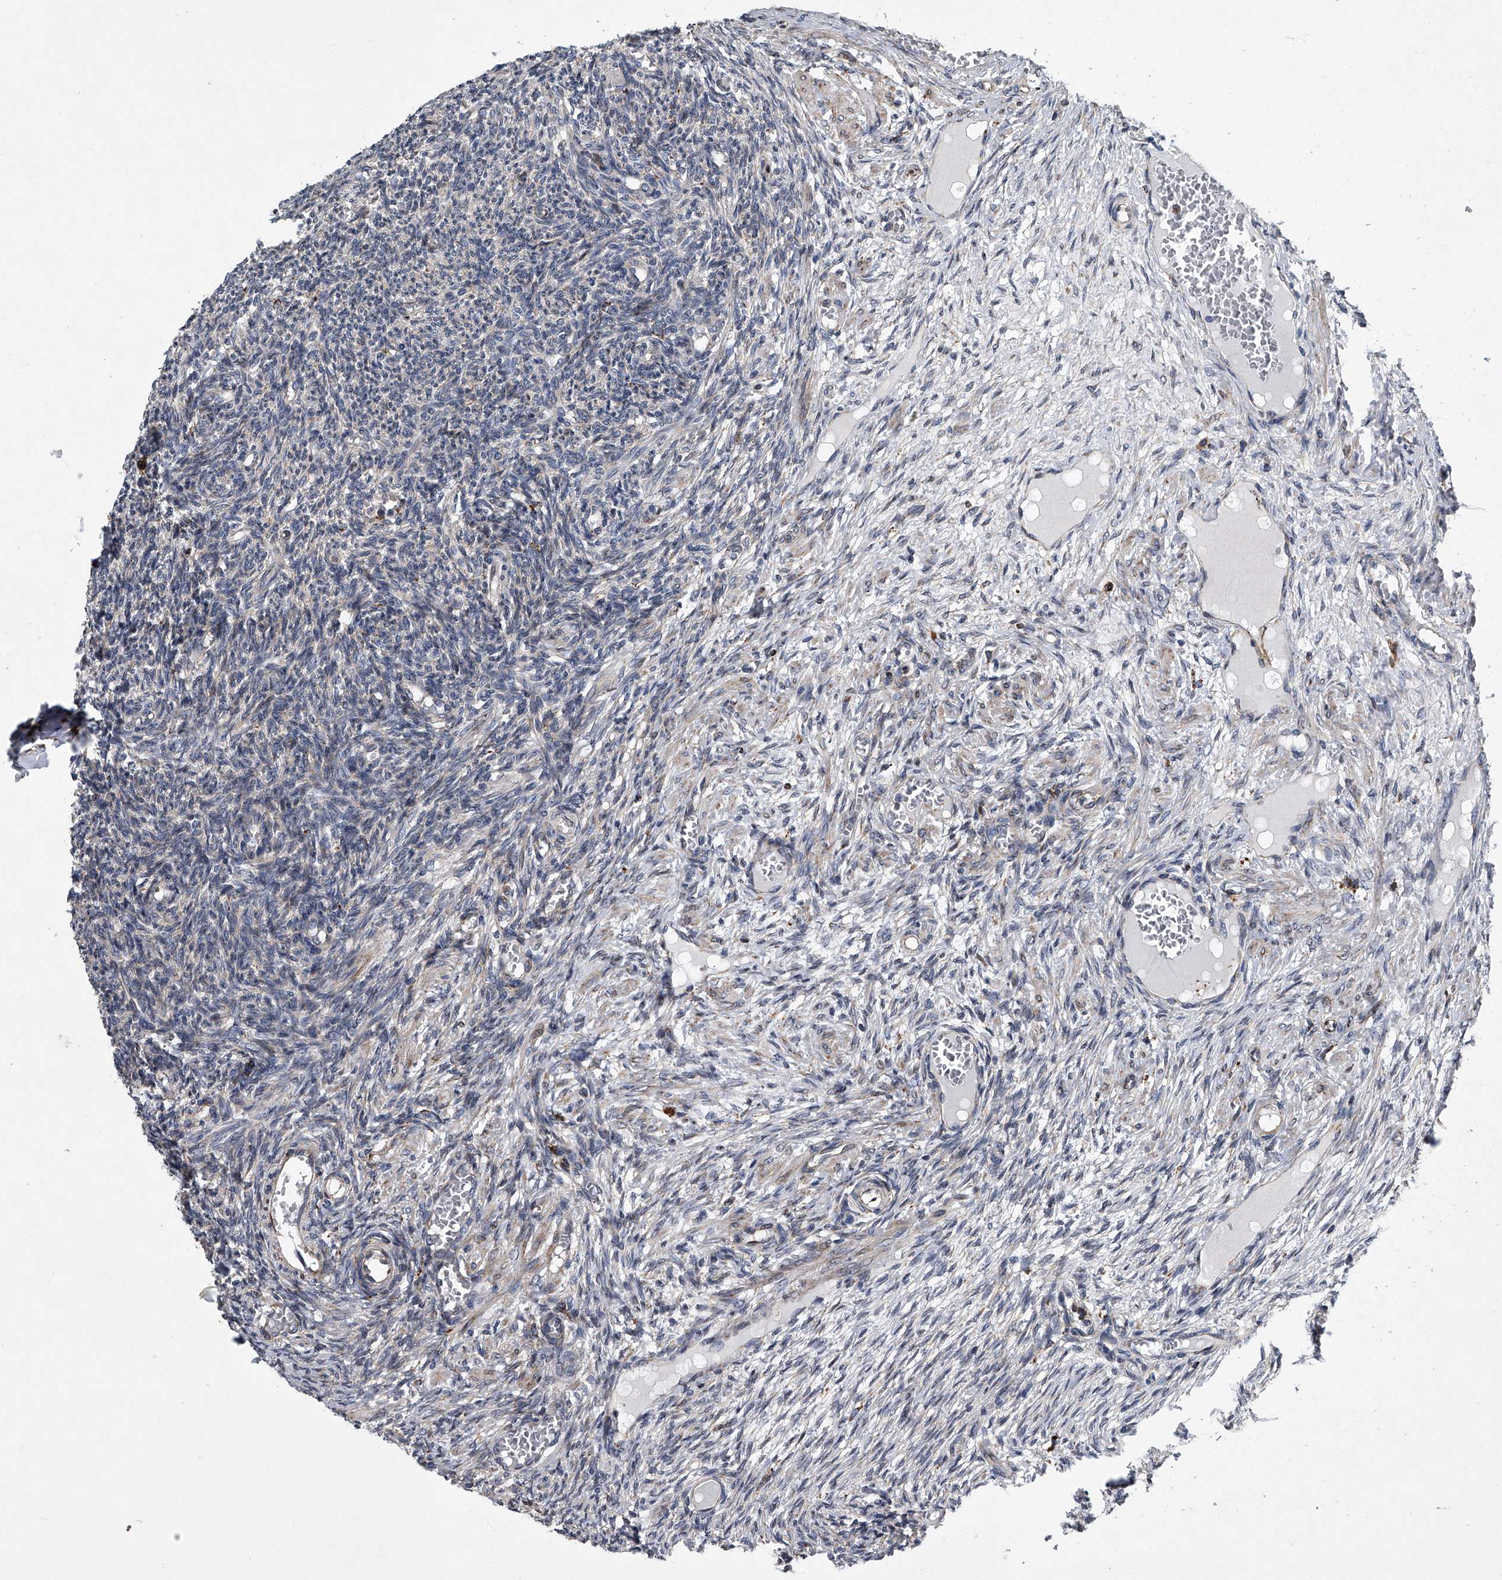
{"staining": {"intensity": "negative", "quantity": "none", "location": "none"}, "tissue": "ovary", "cell_type": "Ovarian stroma cells", "image_type": "normal", "snomed": [{"axis": "morphology", "description": "Normal tissue, NOS"}, {"axis": "topography", "description": "Ovary"}], "caption": "This is a photomicrograph of immunohistochemistry (IHC) staining of benign ovary, which shows no staining in ovarian stroma cells.", "gene": "TMEM63C", "patient": {"sex": "female", "age": 27}}